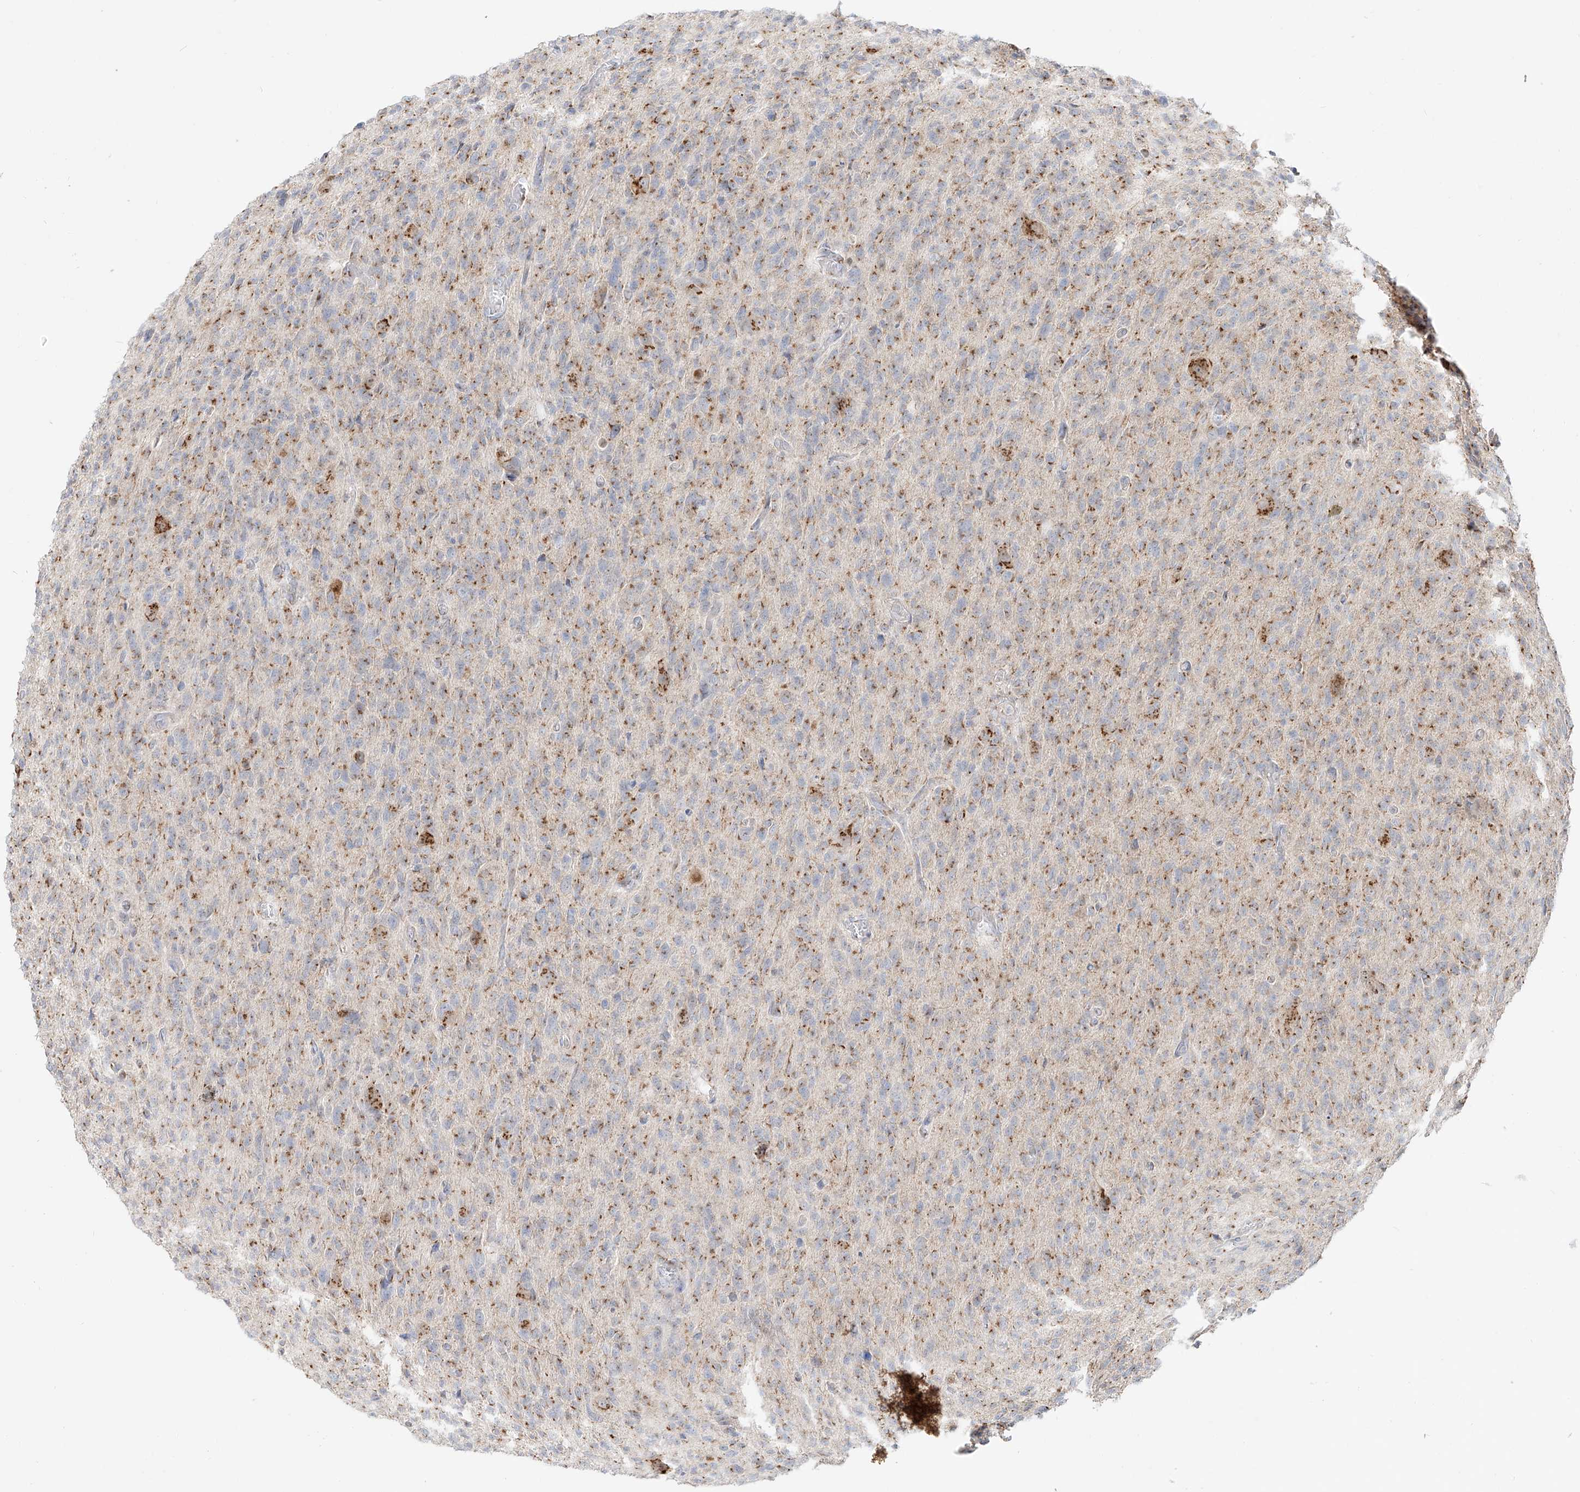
{"staining": {"intensity": "moderate", "quantity": "25%-75%", "location": "cytoplasmic/membranous"}, "tissue": "glioma", "cell_type": "Tumor cells", "image_type": "cancer", "snomed": [{"axis": "morphology", "description": "Glioma, malignant, High grade"}, {"axis": "topography", "description": "Brain"}], "caption": "The photomicrograph demonstrates immunohistochemical staining of malignant high-grade glioma. There is moderate cytoplasmic/membranous positivity is present in about 25%-75% of tumor cells.", "gene": "BSDC1", "patient": {"sex": "female", "age": 57}}